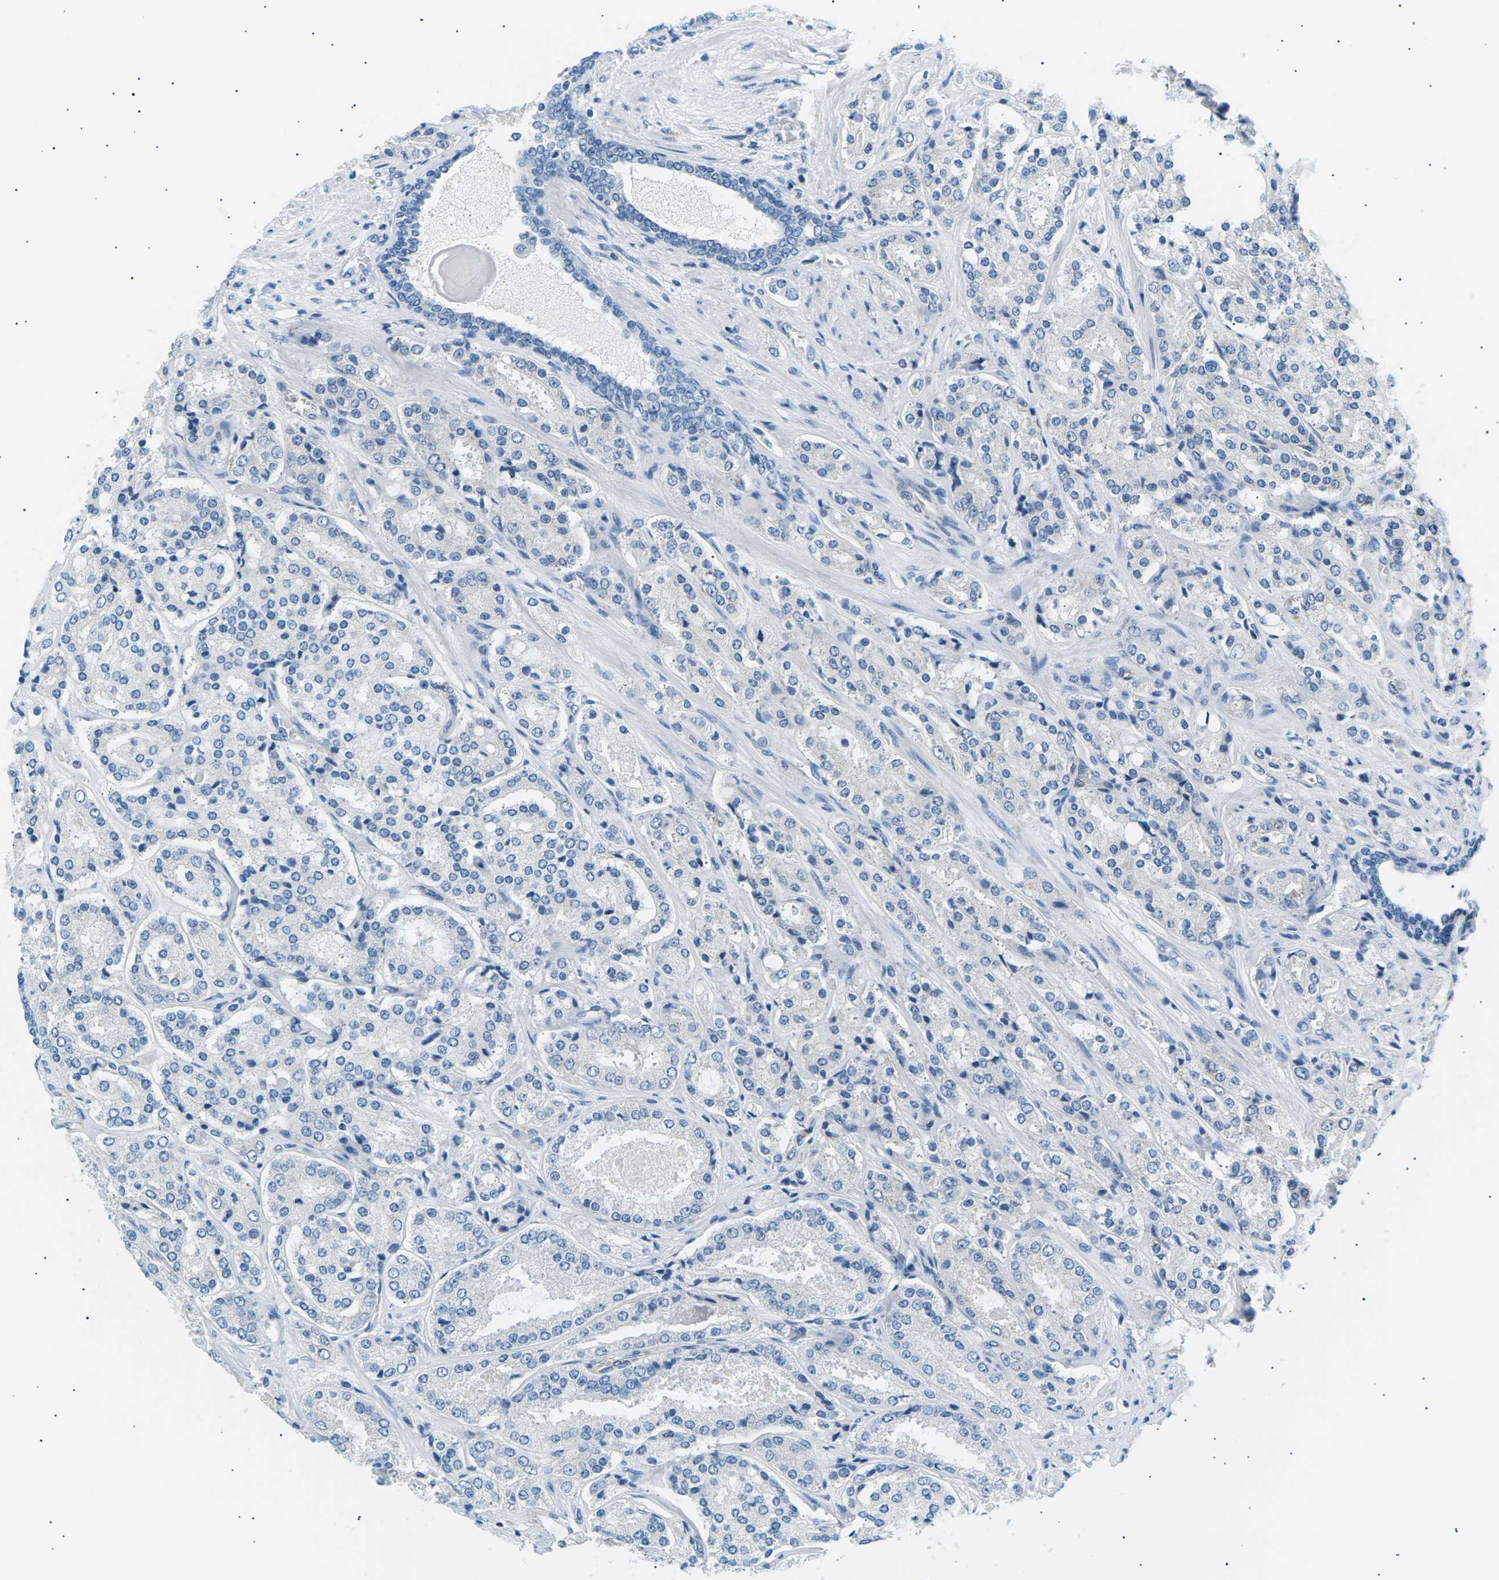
{"staining": {"intensity": "negative", "quantity": "none", "location": "none"}, "tissue": "prostate cancer", "cell_type": "Tumor cells", "image_type": "cancer", "snomed": [{"axis": "morphology", "description": "Adenocarcinoma, High grade"}, {"axis": "topography", "description": "Prostate"}], "caption": "This is an immunohistochemistry histopathology image of adenocarcinoma (high-grade) (prostate). There is no positivity in tumor cells.", "gene": "SEPTIN5", "patient": {"sex": "male", "age": 65}}